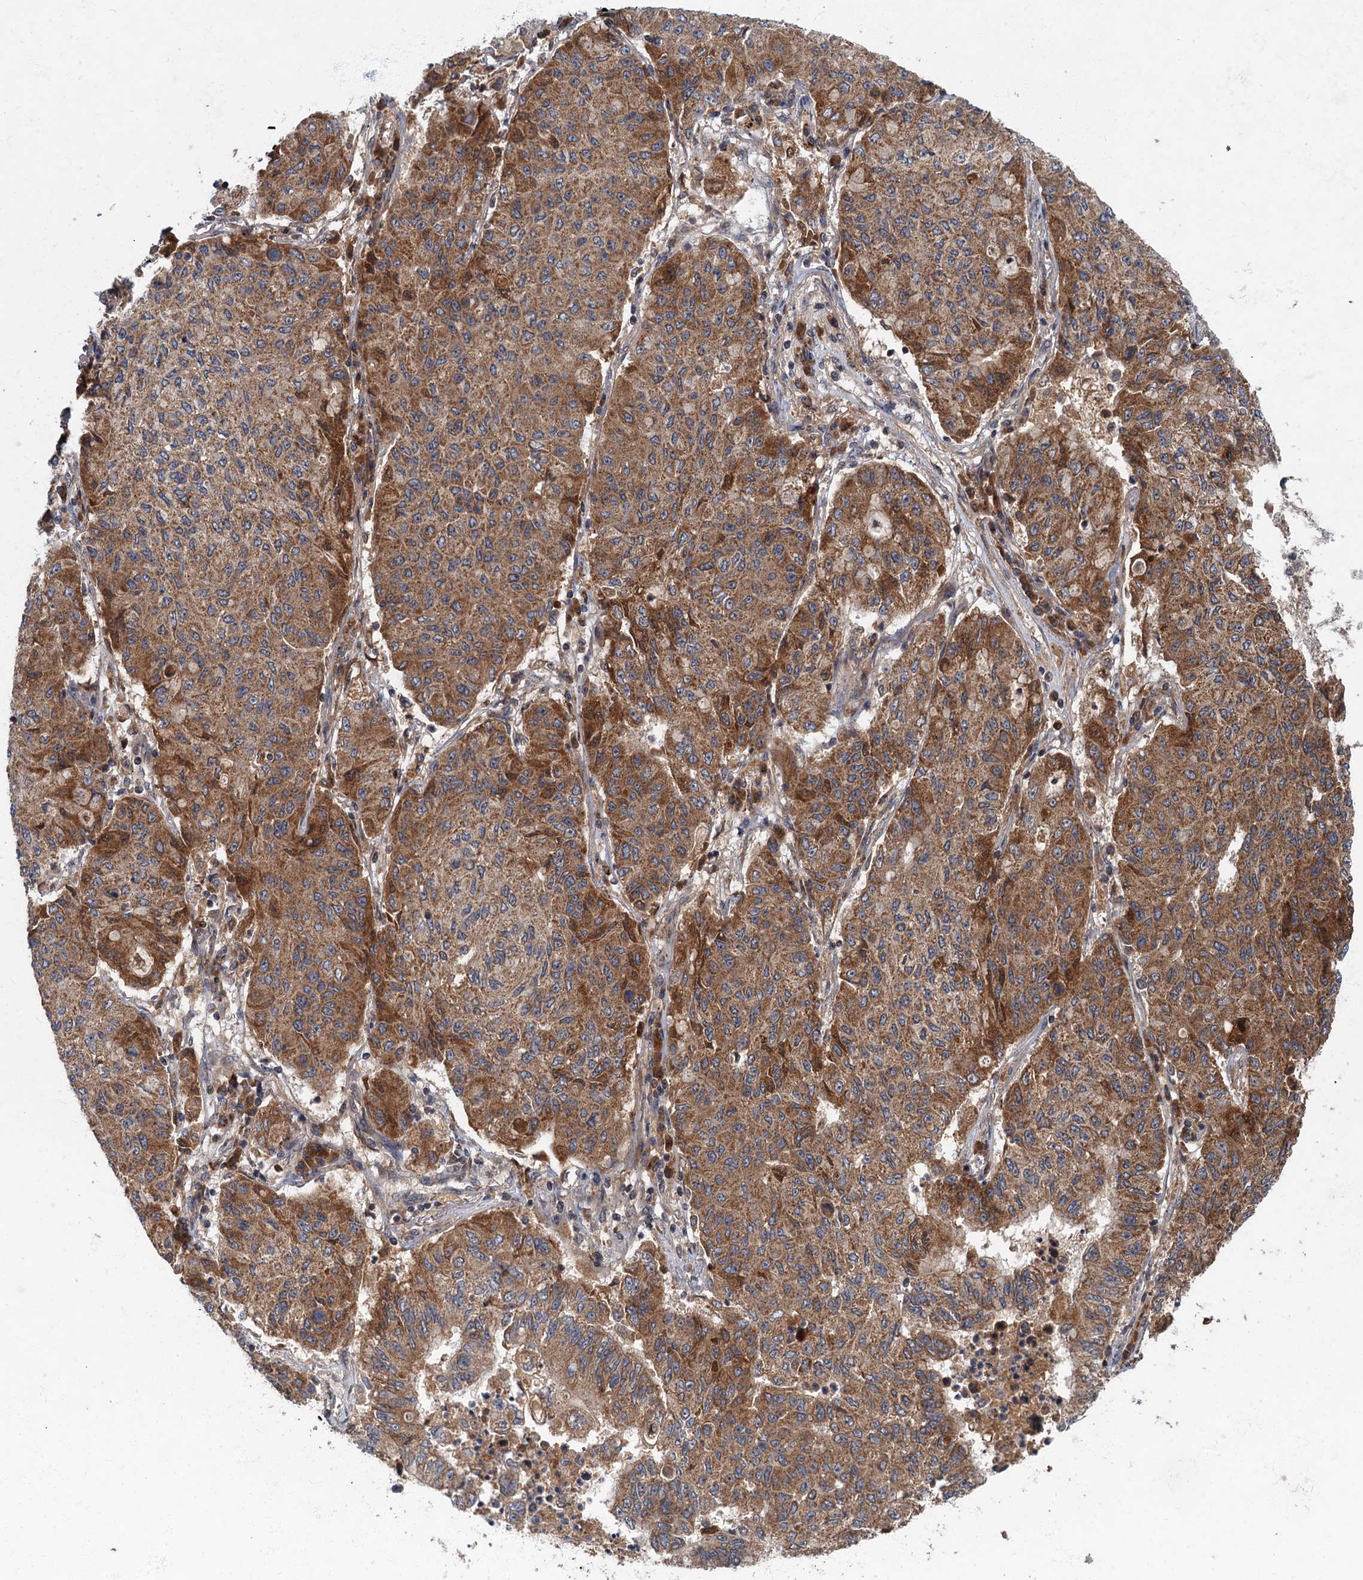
{"staining": {"intensity": "moderate", "quantity": ">75%", "location": "cytoplasmic/membranous"}, "tissue": "lung cancer", "cell_type": "Tumor cells", "image_type": "cancer", "snomed": [{"axis": "morphology", "description": "Squamous cell carcinoma, NOS"}, {"axis": "topography", "description": "Lung"}], "caption": "Immunohistochemical staining of squamous cell carcinoma (lung) shows moderate cytoplasmic/membranous protein expression in about >75% of tumor cells. Immunohistochemistry stains the protein of interest in brown and the nuclei are stained blue.", "gene": "SLC11A2", "patient": {"sex": "male", "age": 74}}